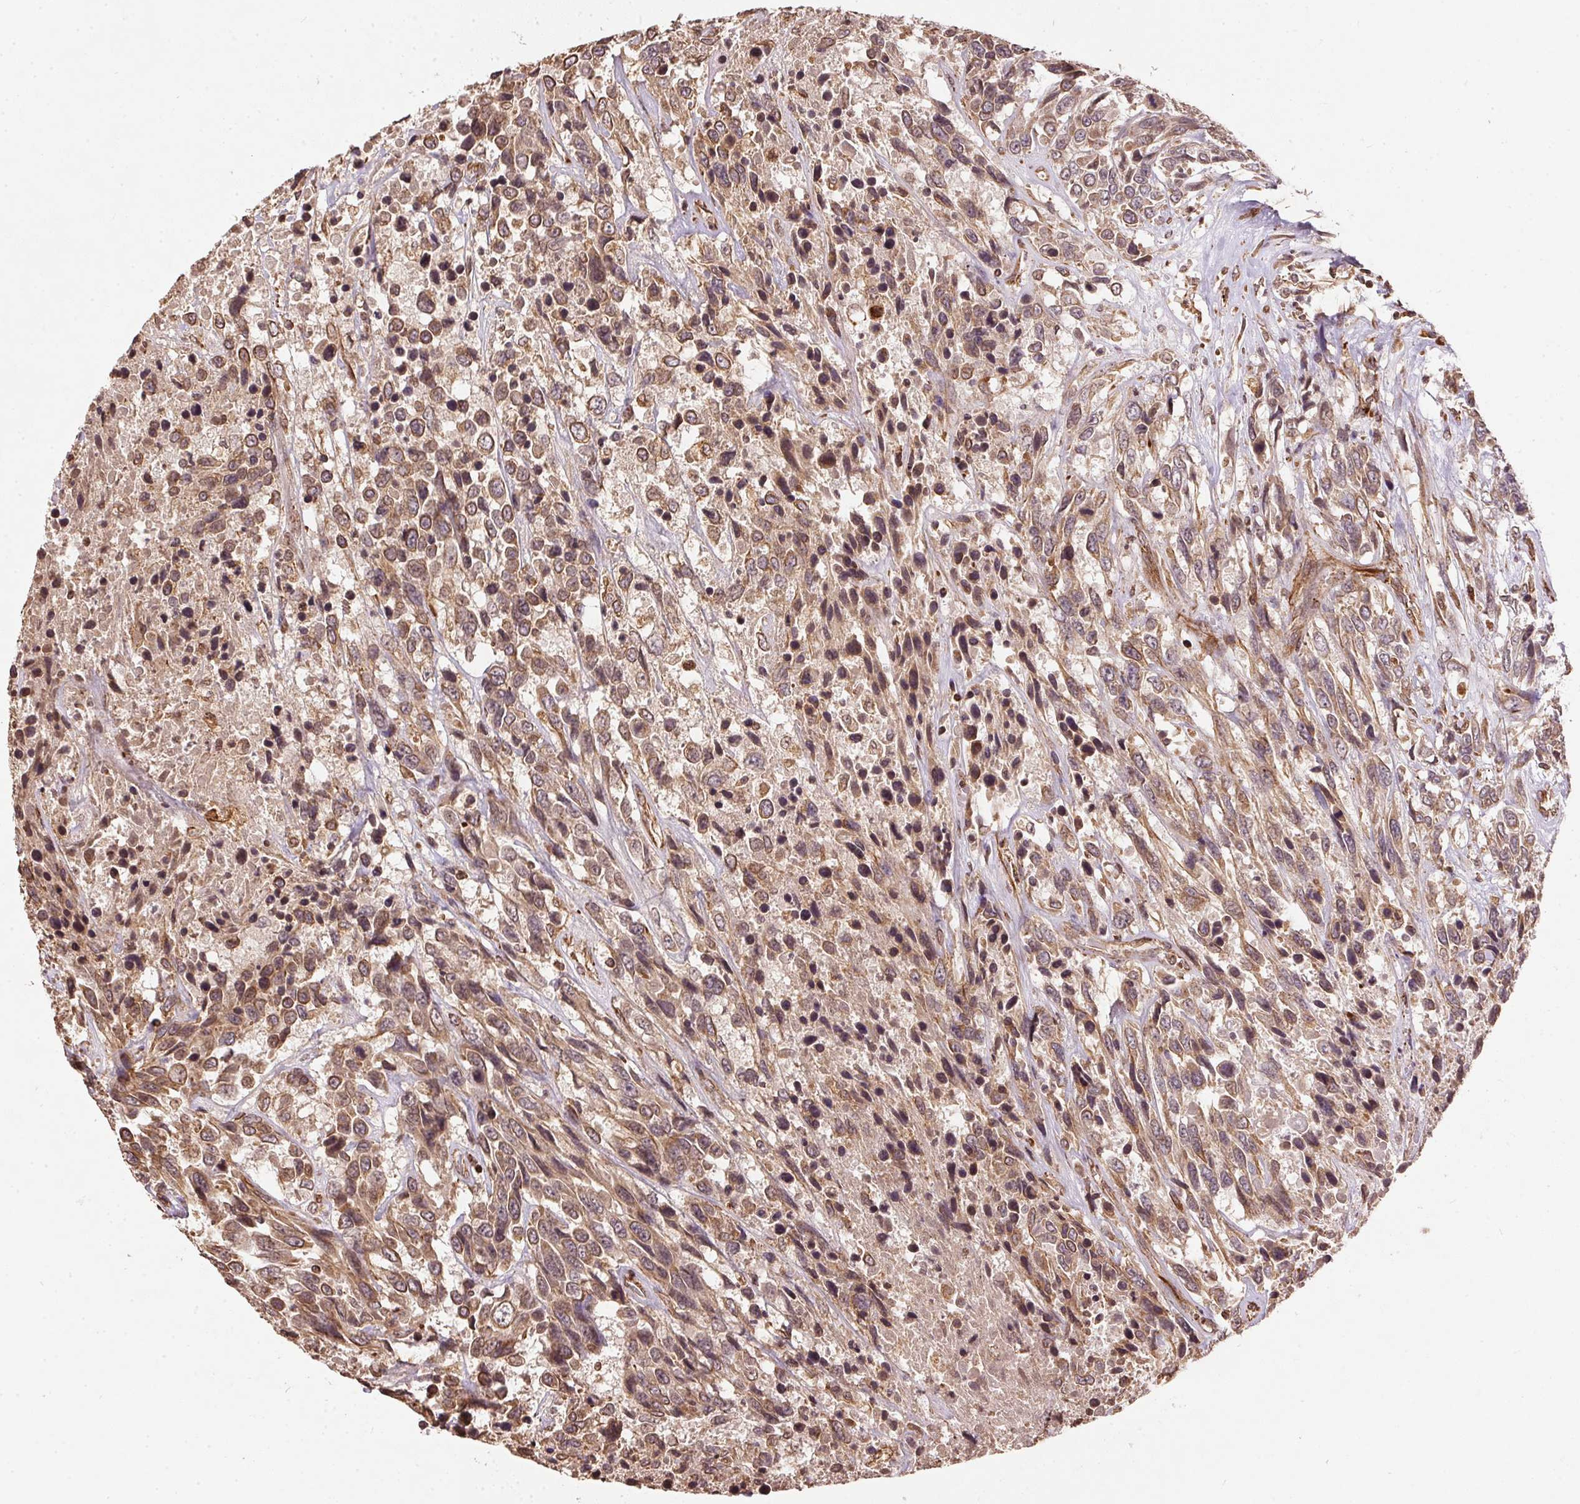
{"staining": {"intensity": "moderate", "quantity": ">75%", "location": "cytoplasmic/membranous"}, "tissue": "urothelial cancer", "cell_type": "Tumor cells", "image_type": "cancer", "snomed": [{"axis": "morphology", "description": "Urothelial carcinoma, High grade"}, {"axis": "topography", "description": "Urinary bladder"}], "caption": "The photomicrograph exhibits staining of urothelial cancer, revealing moderate cytoplasmic/membranous protein expression (brown color) within tumor cells. (brown staining indicates protein expression, while blue staining denotes nuclei).", "gene": "SPRED2", "patient": {"sex": "female", "age": 70}}